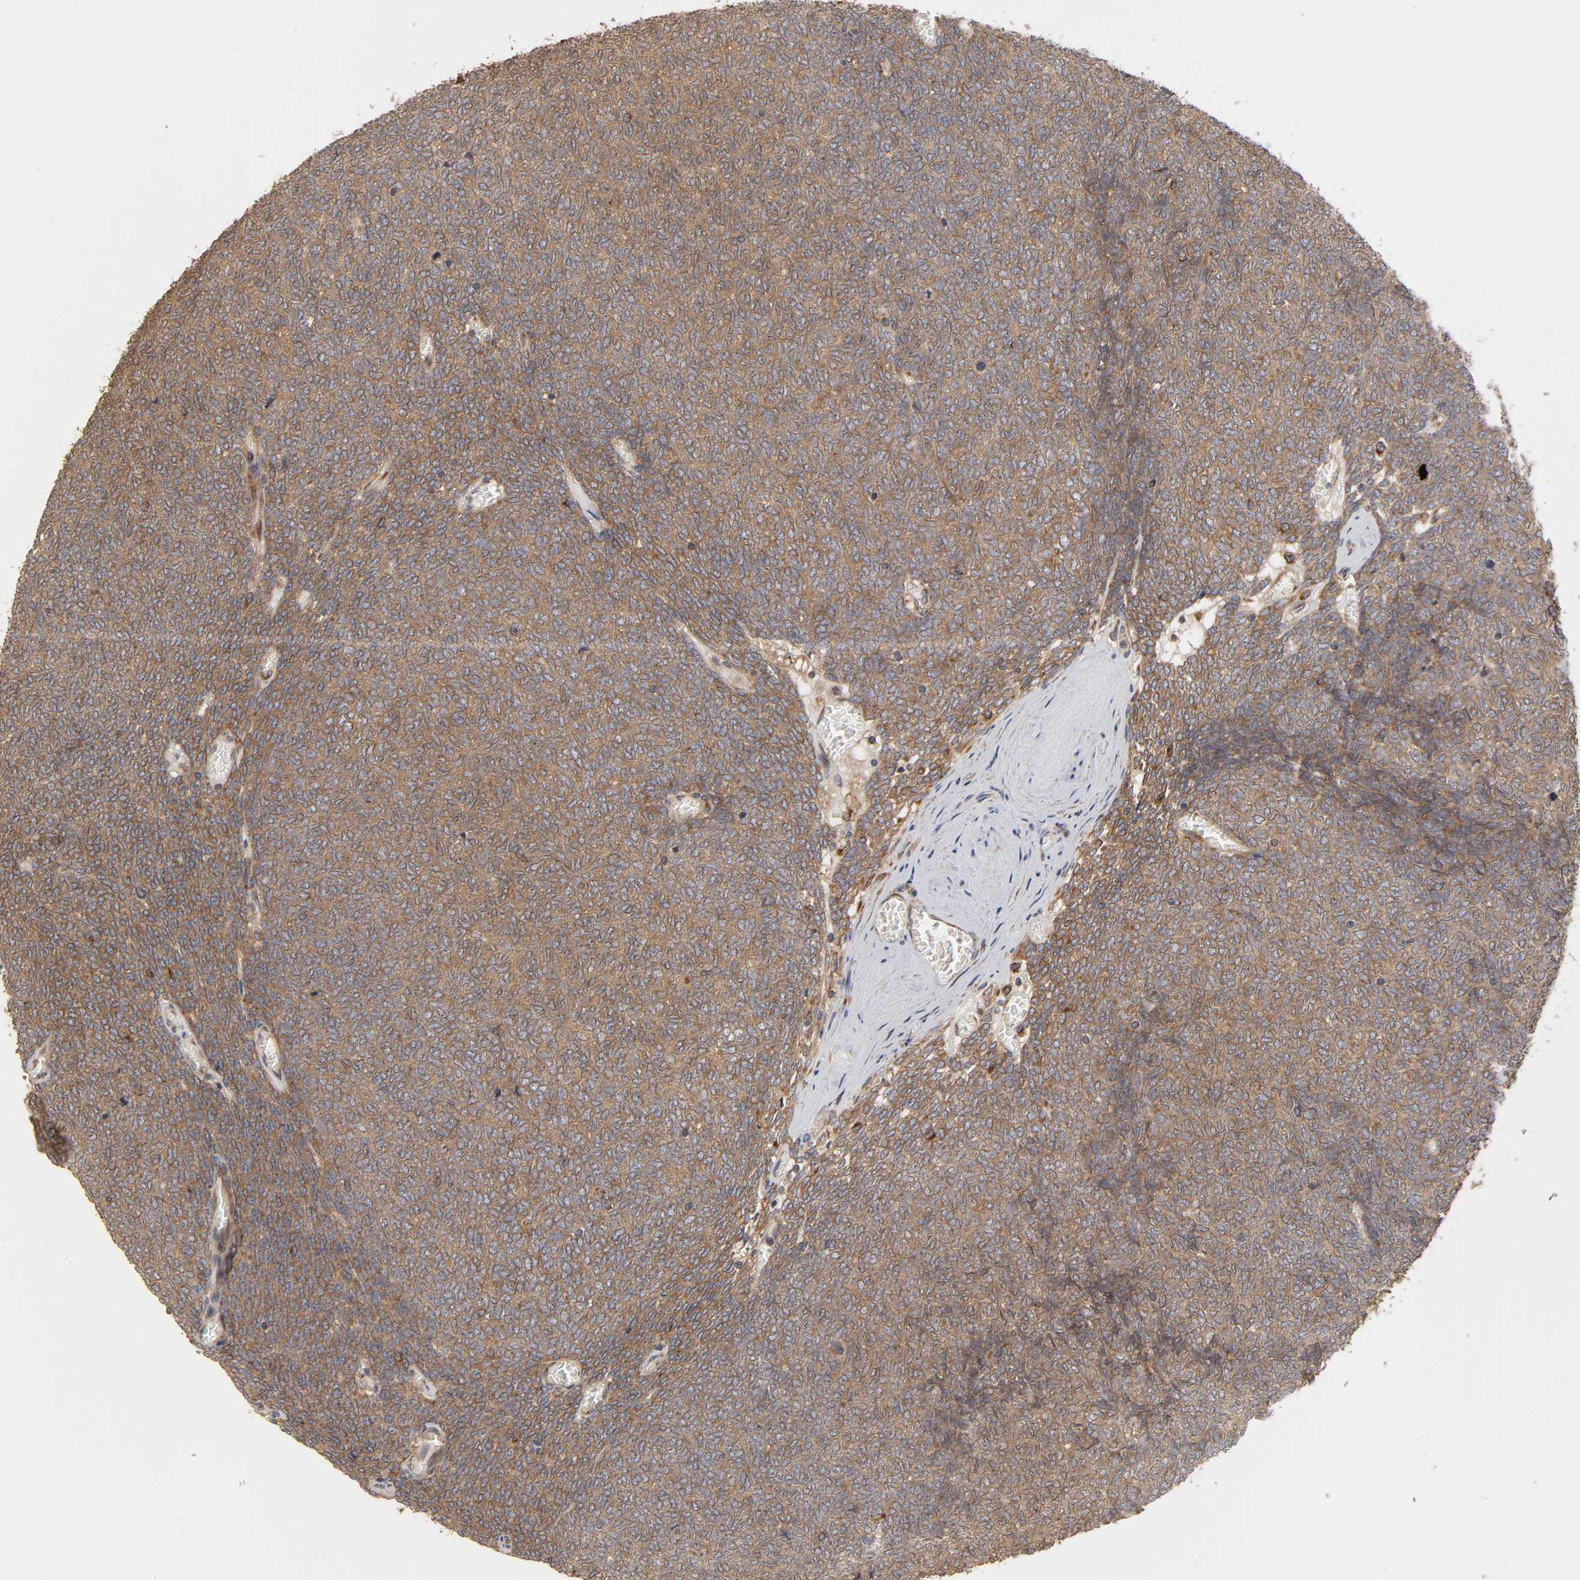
{"staining": {"intensity": "moderate", "quantity": ">75%", "location": "cytoplasmic/membranous"}, "tissue": "renal cancer", "cell_type": "Tumor cells", "image_type": "cancer", "snomed": [{"axis": "morphology", "description": "Neoplasm, malignant, NOS"}, {"axis": "topography", "description": "Kidney"}], "caption": "DAB (3,3'-diaminobenzidine) immunohistochemical staining of renal cancer (malignant neoplasm) shows moderate cytoplasmic/membranous protein expression in approximately >75% of tumor cells.", "gene": "GNPTG", "patient": {"sex": "male", "age": 28}}